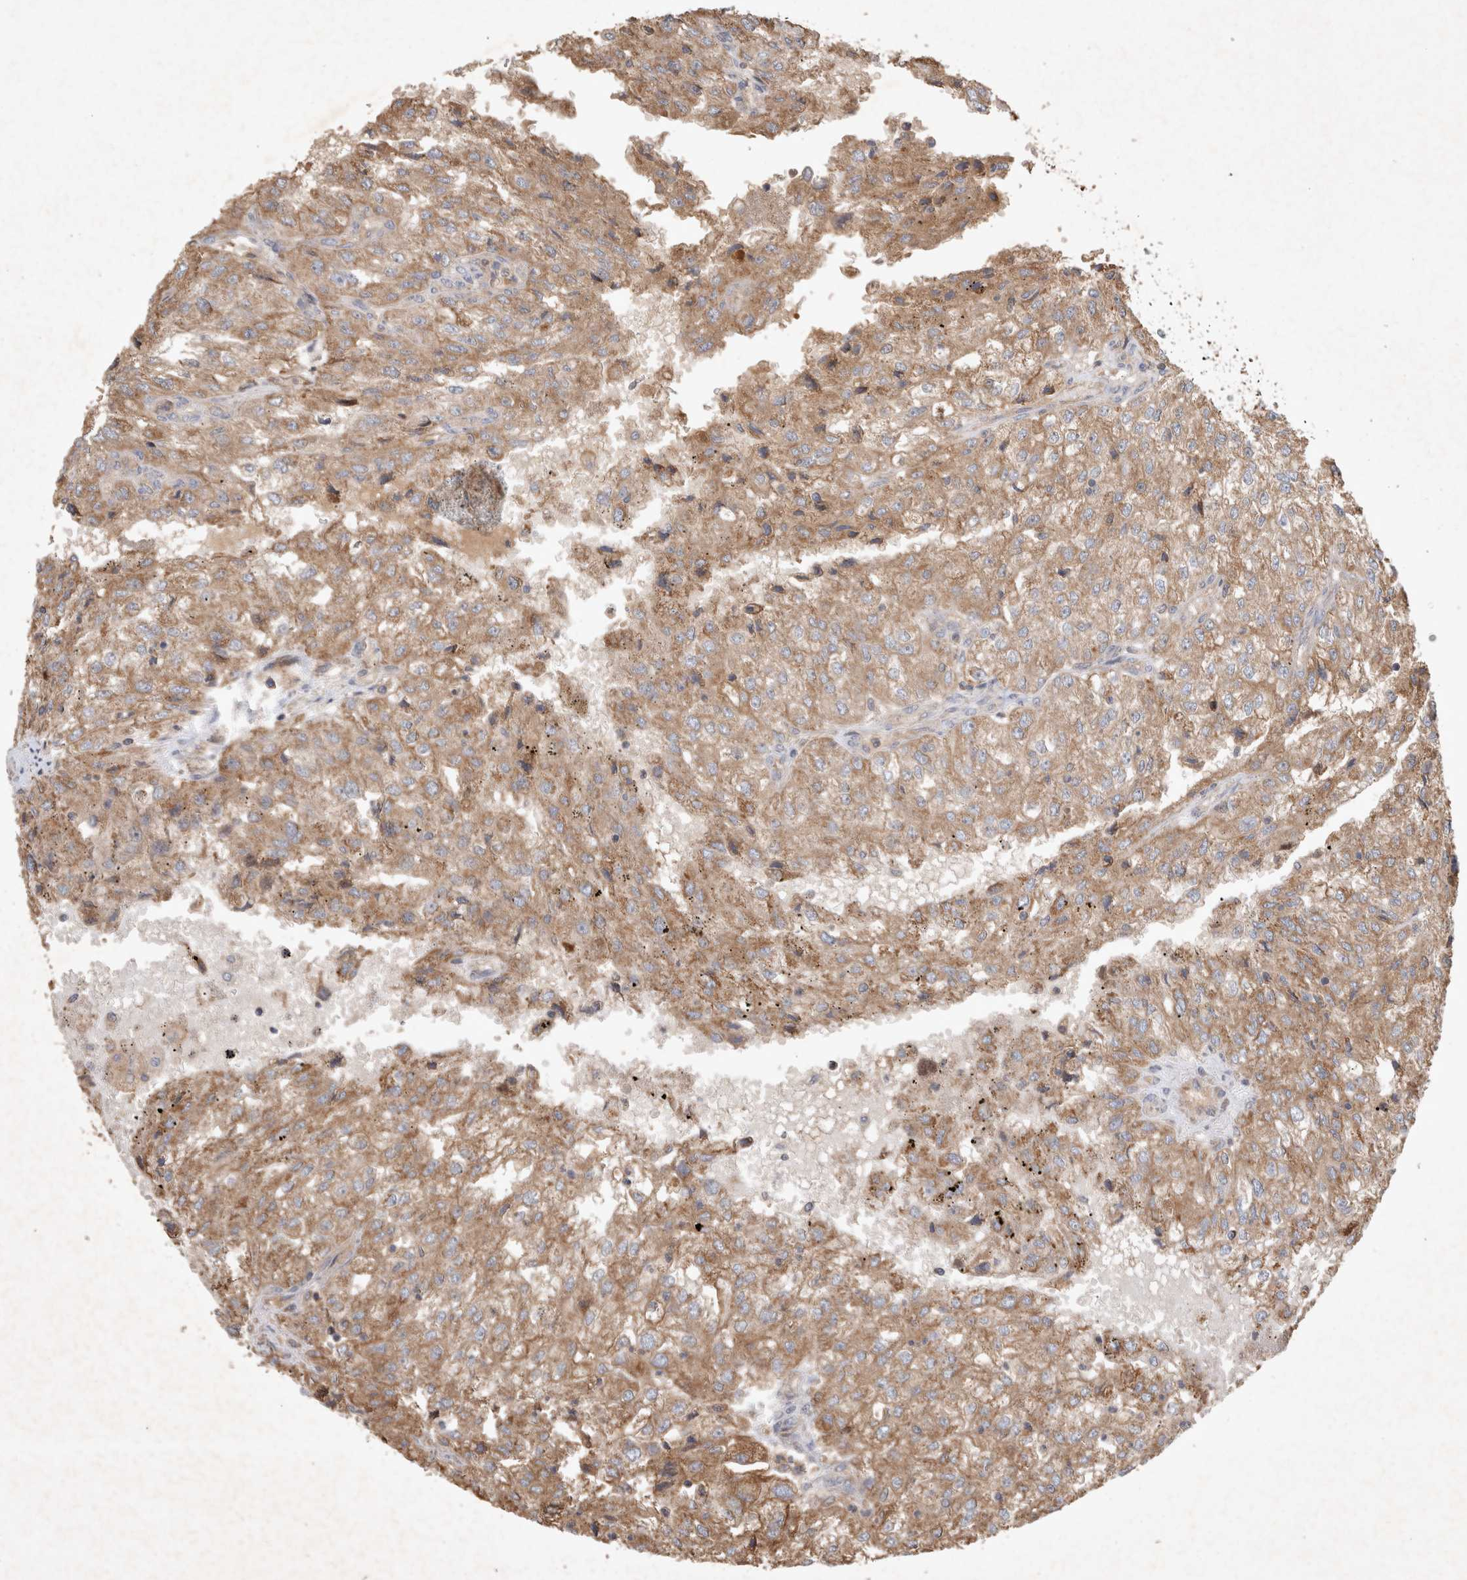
{"staining": {"intensity": "moderate", "quantity": ">75%", "location": "cytoplasmic/membranous"}, "tissue": "renal cancer", "cell_type": "Tumor cells", "image_type": "cancer", "snomed": [{"axis": "morphology", "description": "Adenocarcinoma, NOS"}, {"axis": "topography", "description": "Kidney"}], "caption": "A brown stain shows moderate cytoplasmic/membranous expression of a protein in human renal cancer tumor cells.", "gene": "SERAC1", "patient": {"sex": "female", "age": 54}}